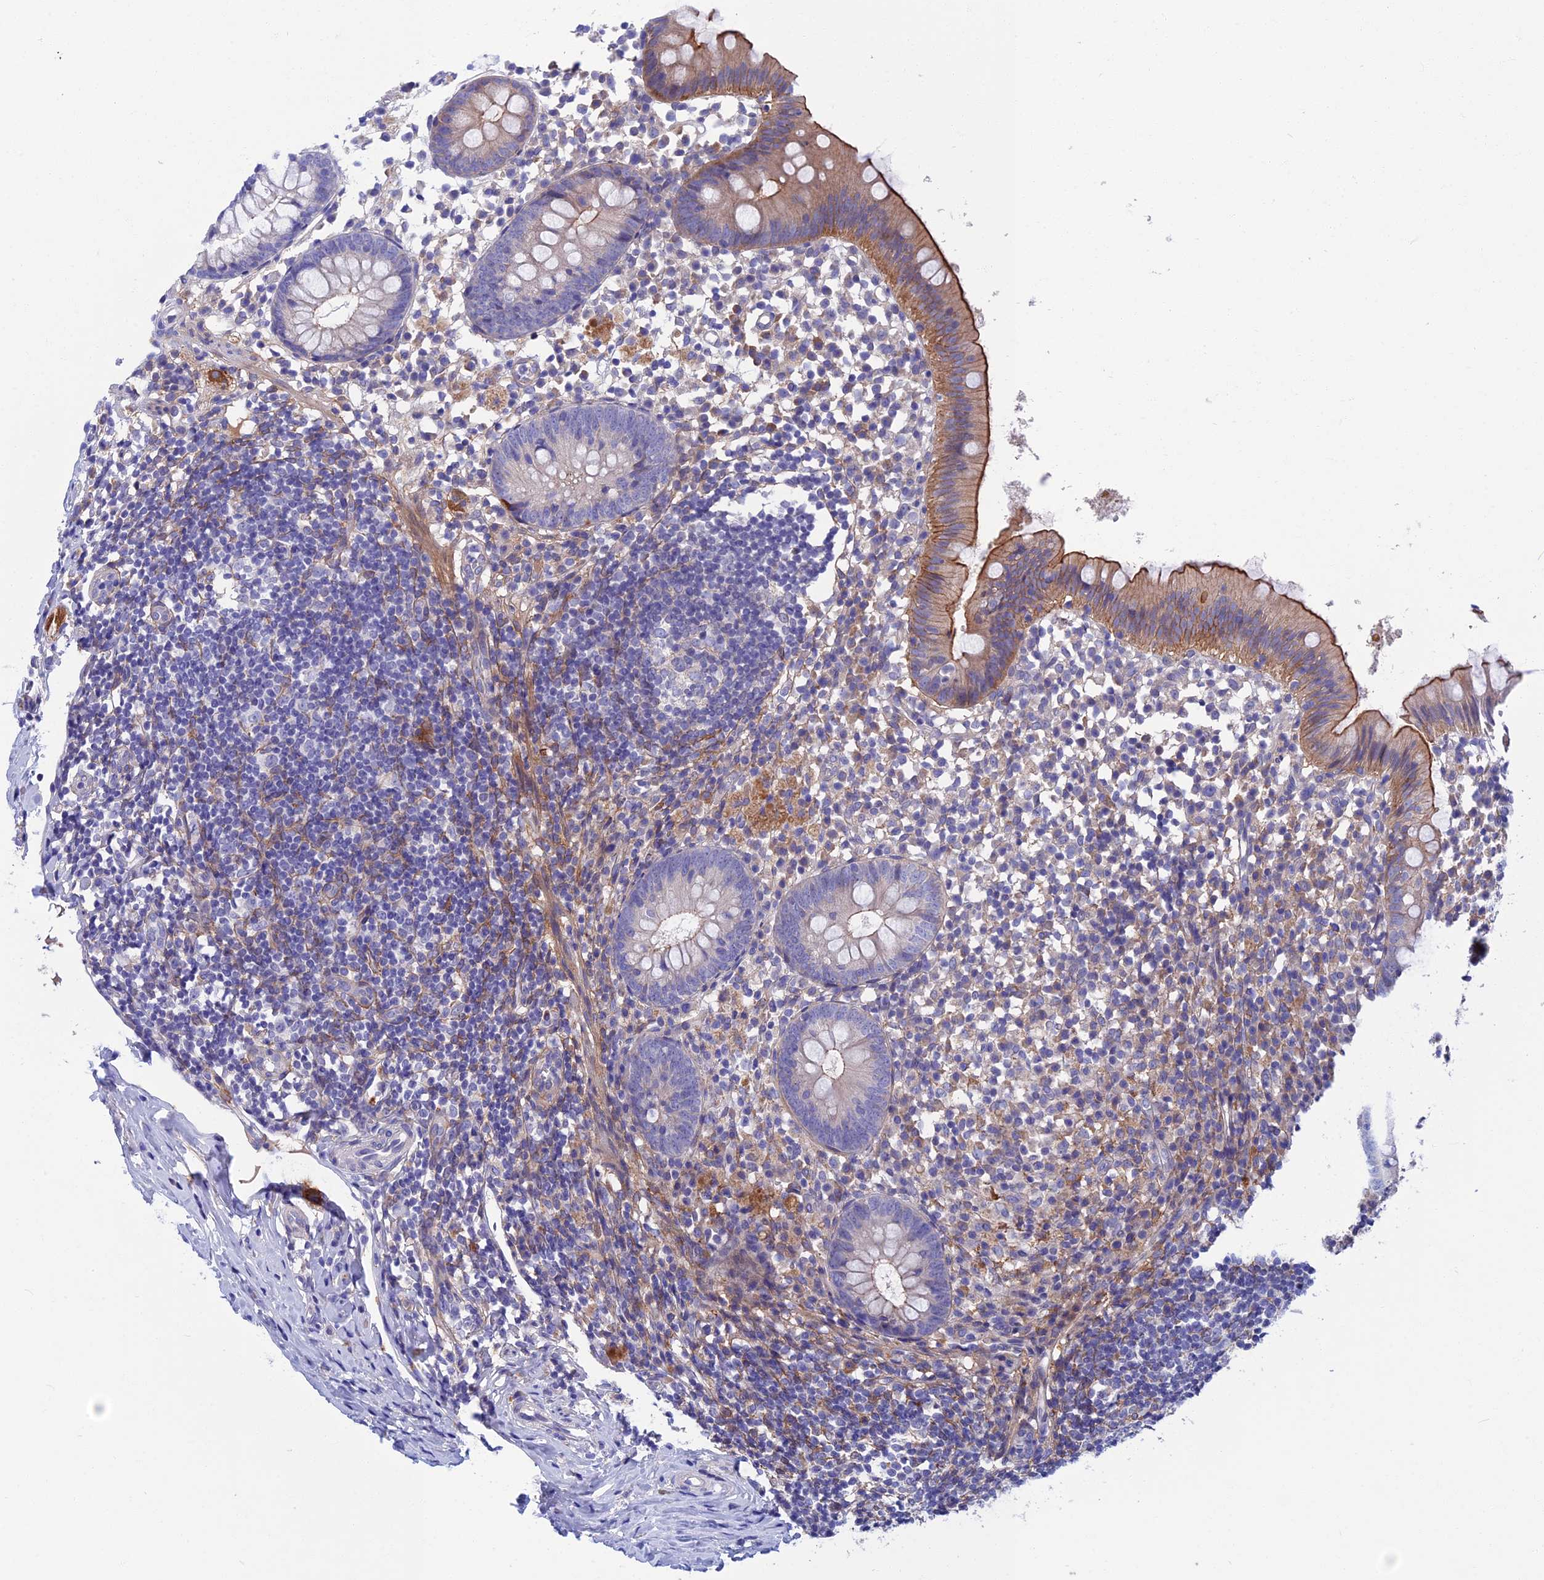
{"staining": {"intensity": "moderate", "quantity": "25%-75%", "location": "cytoplasmic/membranous"}, "tissue": "appendix", "cell_type": "Glandular cells", "image_type": "normal", "snomed": [{"axis": "morphology", "description": "Normal tissue, NOS"}, {"axis": "topography", "description": "Appendix"}], "caption": "Immunohistochemical staining of normal human appendix exhibits medium levels of moderate cytoplasmic/membranous staining in approximately 25%-75% of glandular cells. (DAB (3,3'-diaminobenzidine) IHC with brightfield microscopy, high magnification).", "gene": "CRACD", "patient": {"sex": "female", "age": 20}}